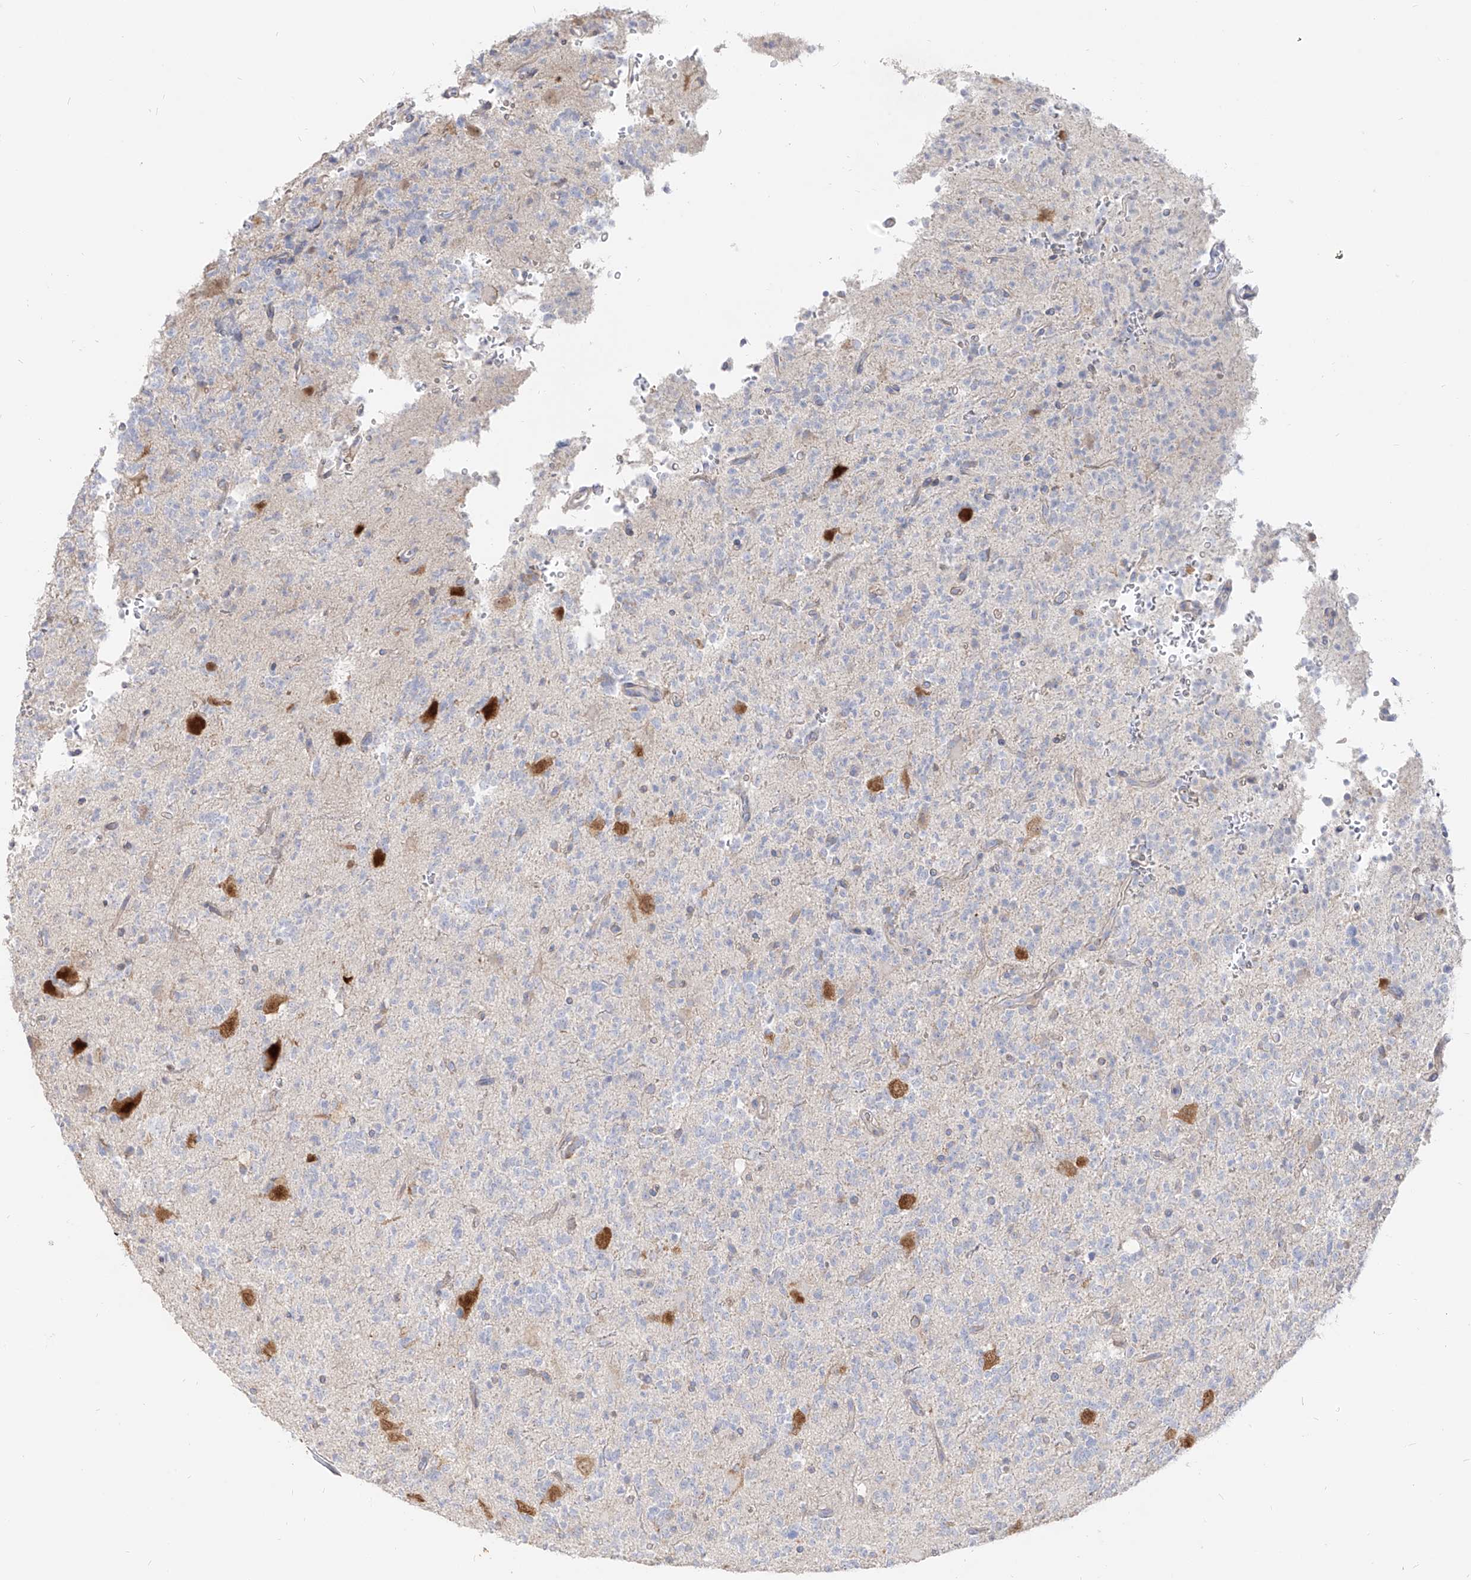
{"staining": {"intensity": "negative", "quantity": "none", "location": "none"}, "tissue": "glioma", "cell_type": "Tumor cells", "image_type": "cancer", "snomed": [{"axis": "morphology", "description": "Glioma, malignant, High grade"}, {"axis": "topography", "description": "Brain"}], "caption": "This is an immunohistochemistry histopathology image of malignant glioma (high-grade). There is no positivity in tumor cells.", "gene": "RBFOX3", "patient": {"sex": "female", "age": 62}}